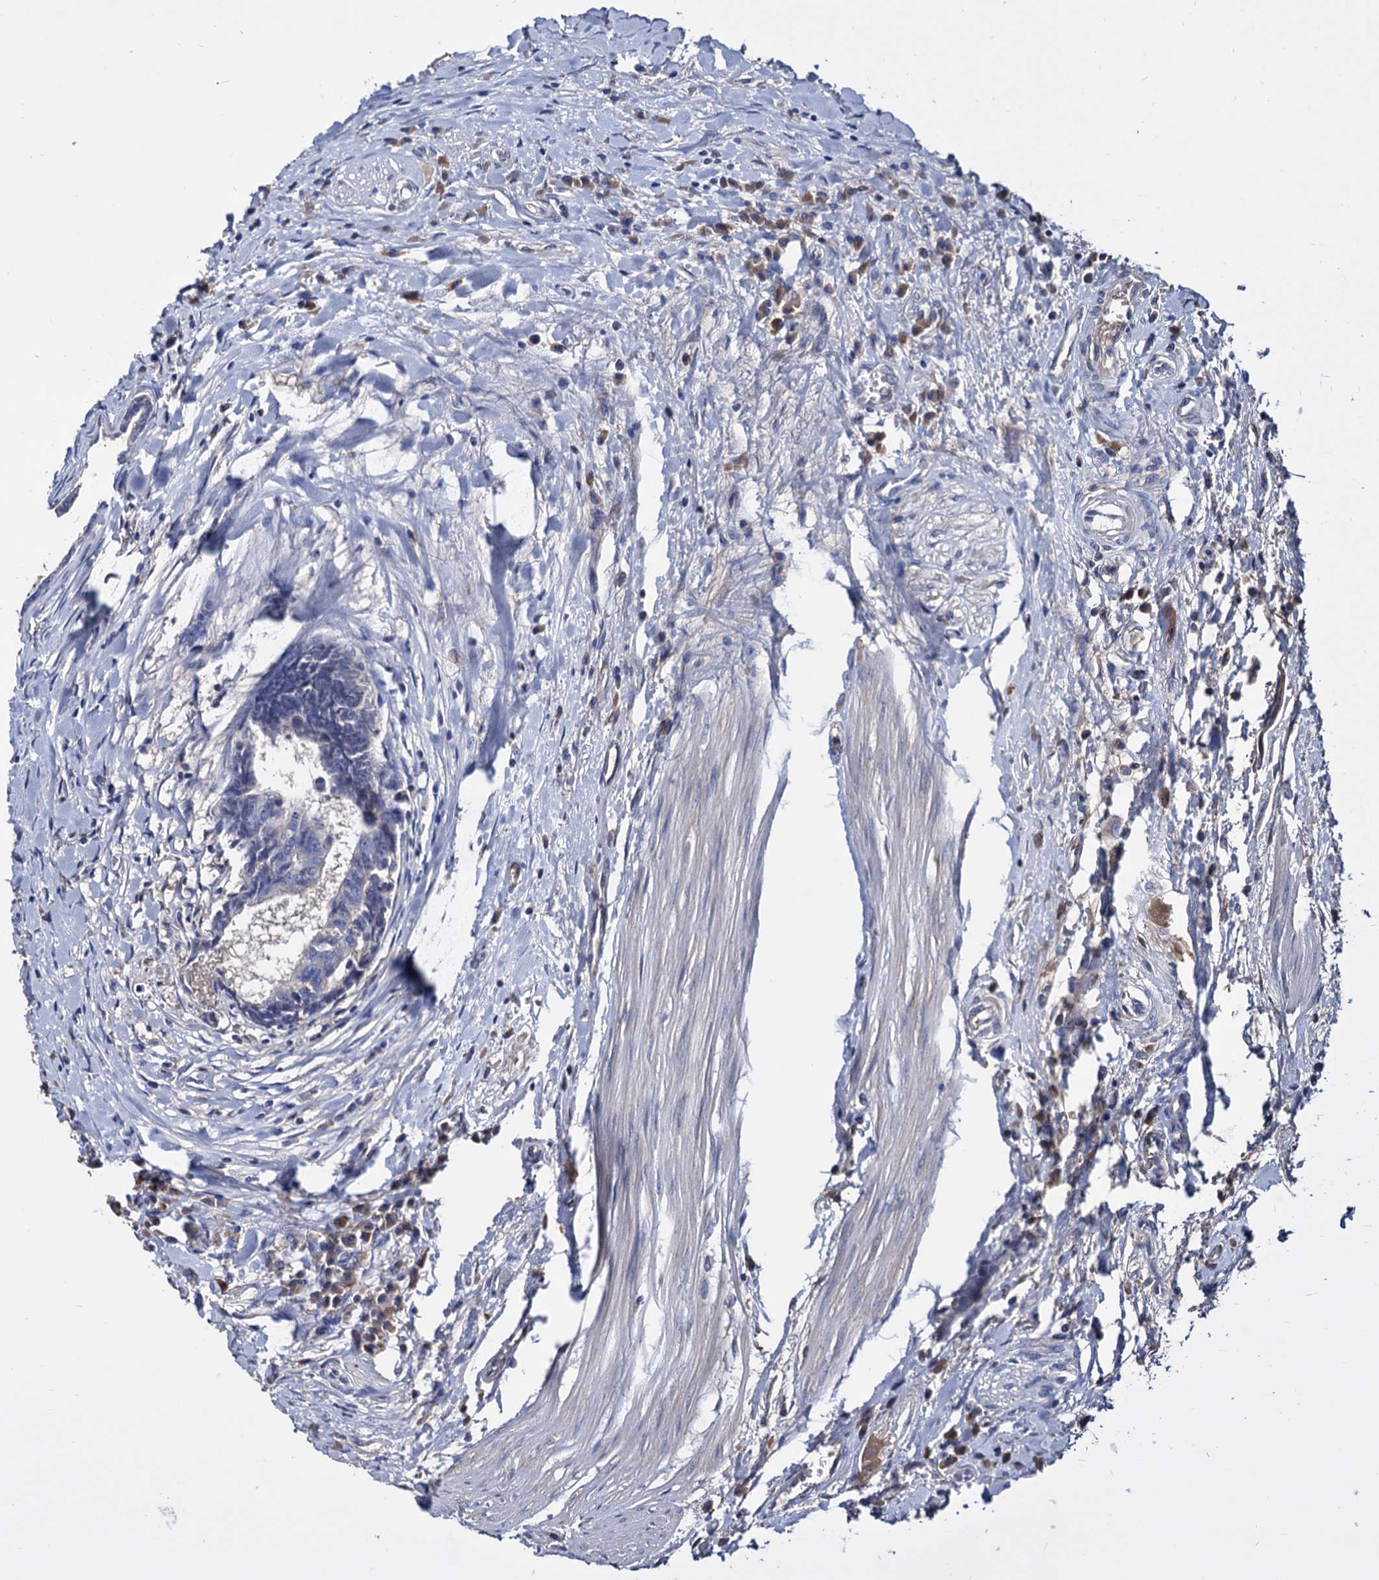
{"staining": {"intensity": "negative", "quantity": "none", "location": "none"}, "tissue": "colorectal cancer", "cell_type": "Tumor cells", "image_type": "cancer", "snomed": [{"axis": "morphology", "description": "Adenocarcinoma, NOS"}, {"axis": "topography", "description": "Rectum"}], "caption": "IHC micrograph of neoplastic tissue: colorectal cancer (adenocarcinoma) stained with DAB (3,3'-diaminobenzidine) shows no significant protein expression in tumor cells.", "gene": "NPAS4", "patient": {"sex": "female", "age": 65}}